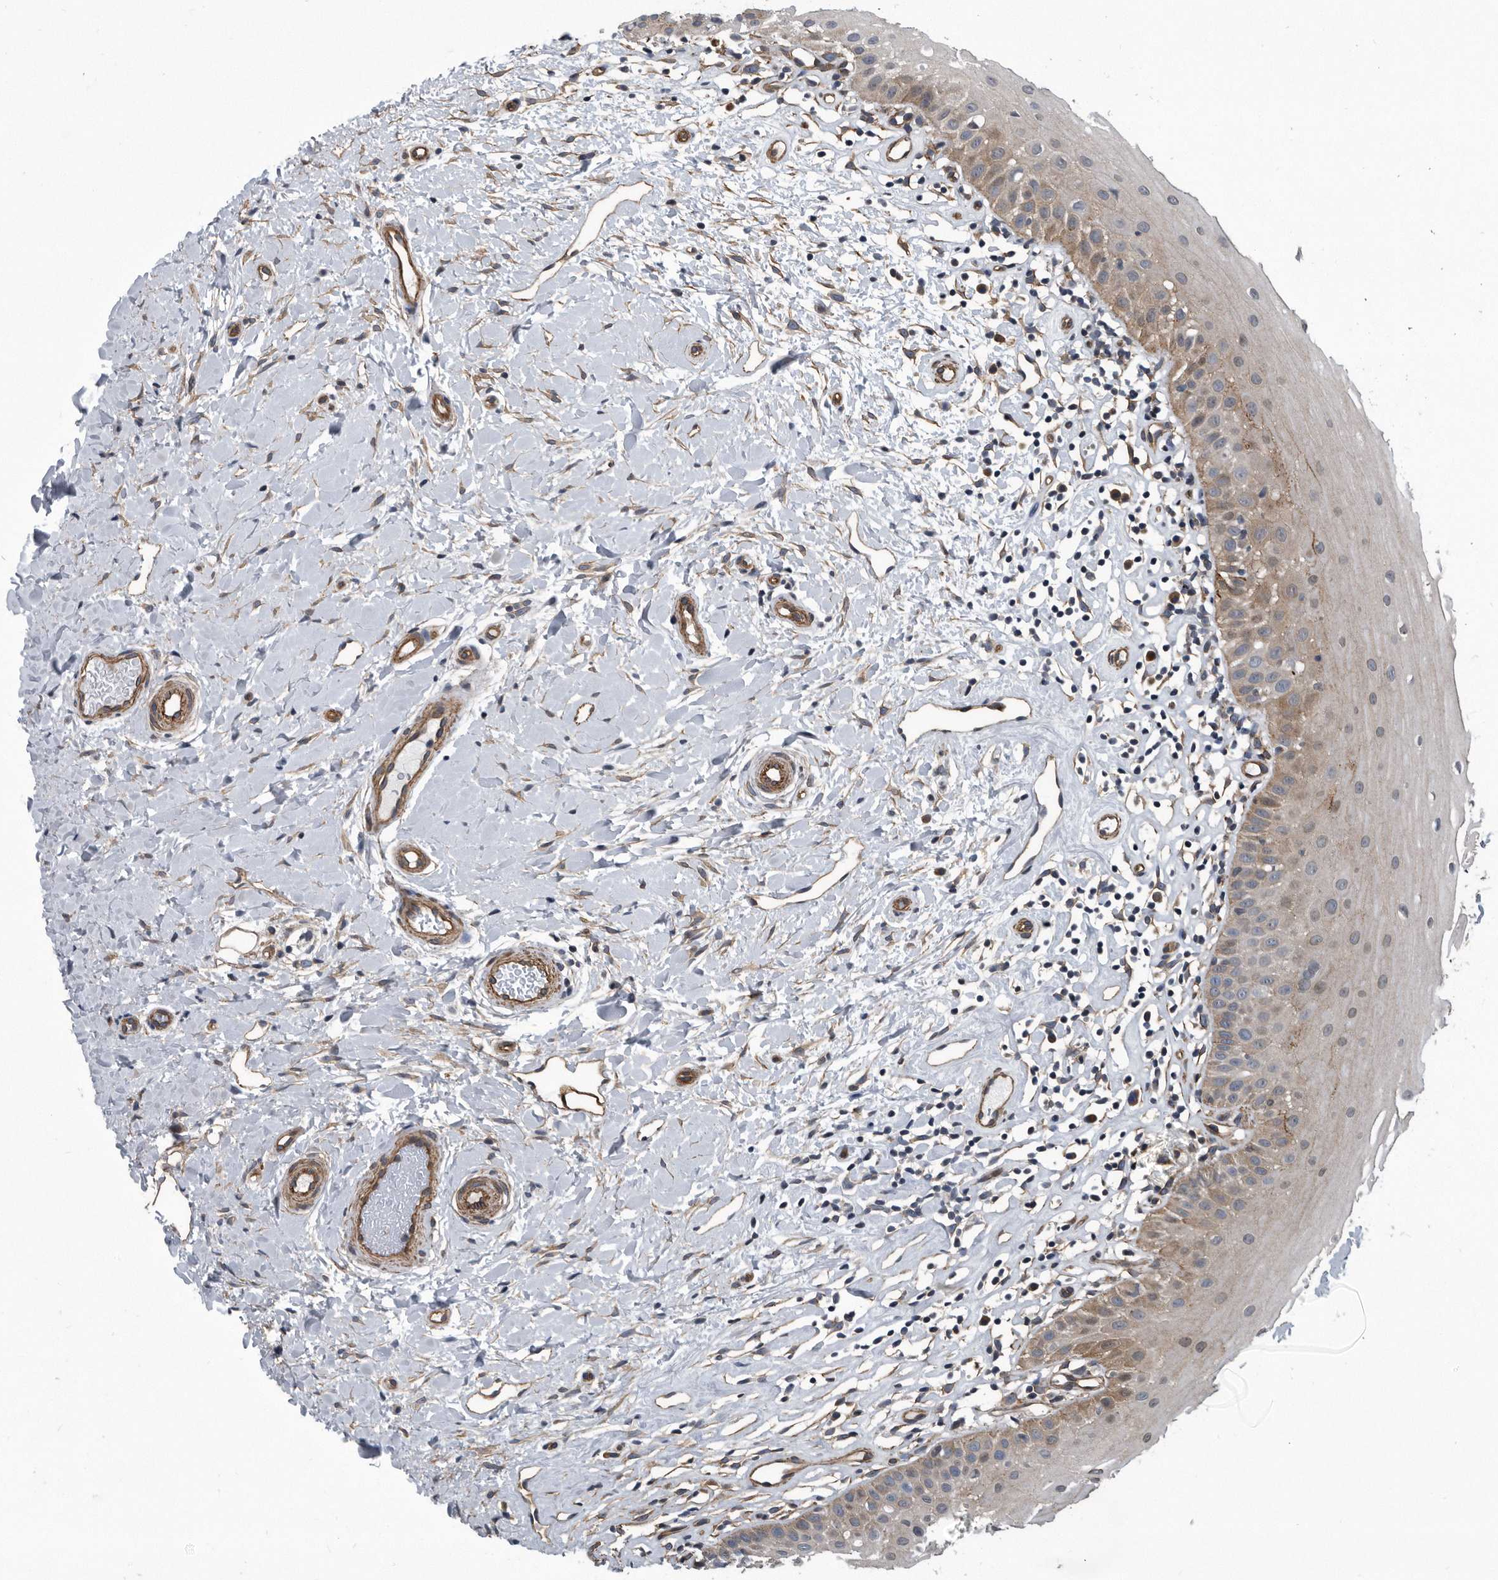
{"staining": {"intensity": "moderate", "quantity": ">75%", "location": "cytoplasmic/membranous,nuclear"}, "tissue": "oral mucosa", "cell_type": "Squamous epithelial cells", "image_type": "normal", "snomed": [{"axis": "morphology", "description": "Normal tissue, NOS"}, {"axis": "topography", "description": "Oral tissue"}], "caption": "A micrograph showing moderate cytoplasmic/membranous,nuclear expression in approximately >75% of squamous epithelial cells in normal oral mucosa, as visualized by brown immunohistochemical staining.", "gene": "ARMCX1", "patient": {"sex": "female", "age": 56}}